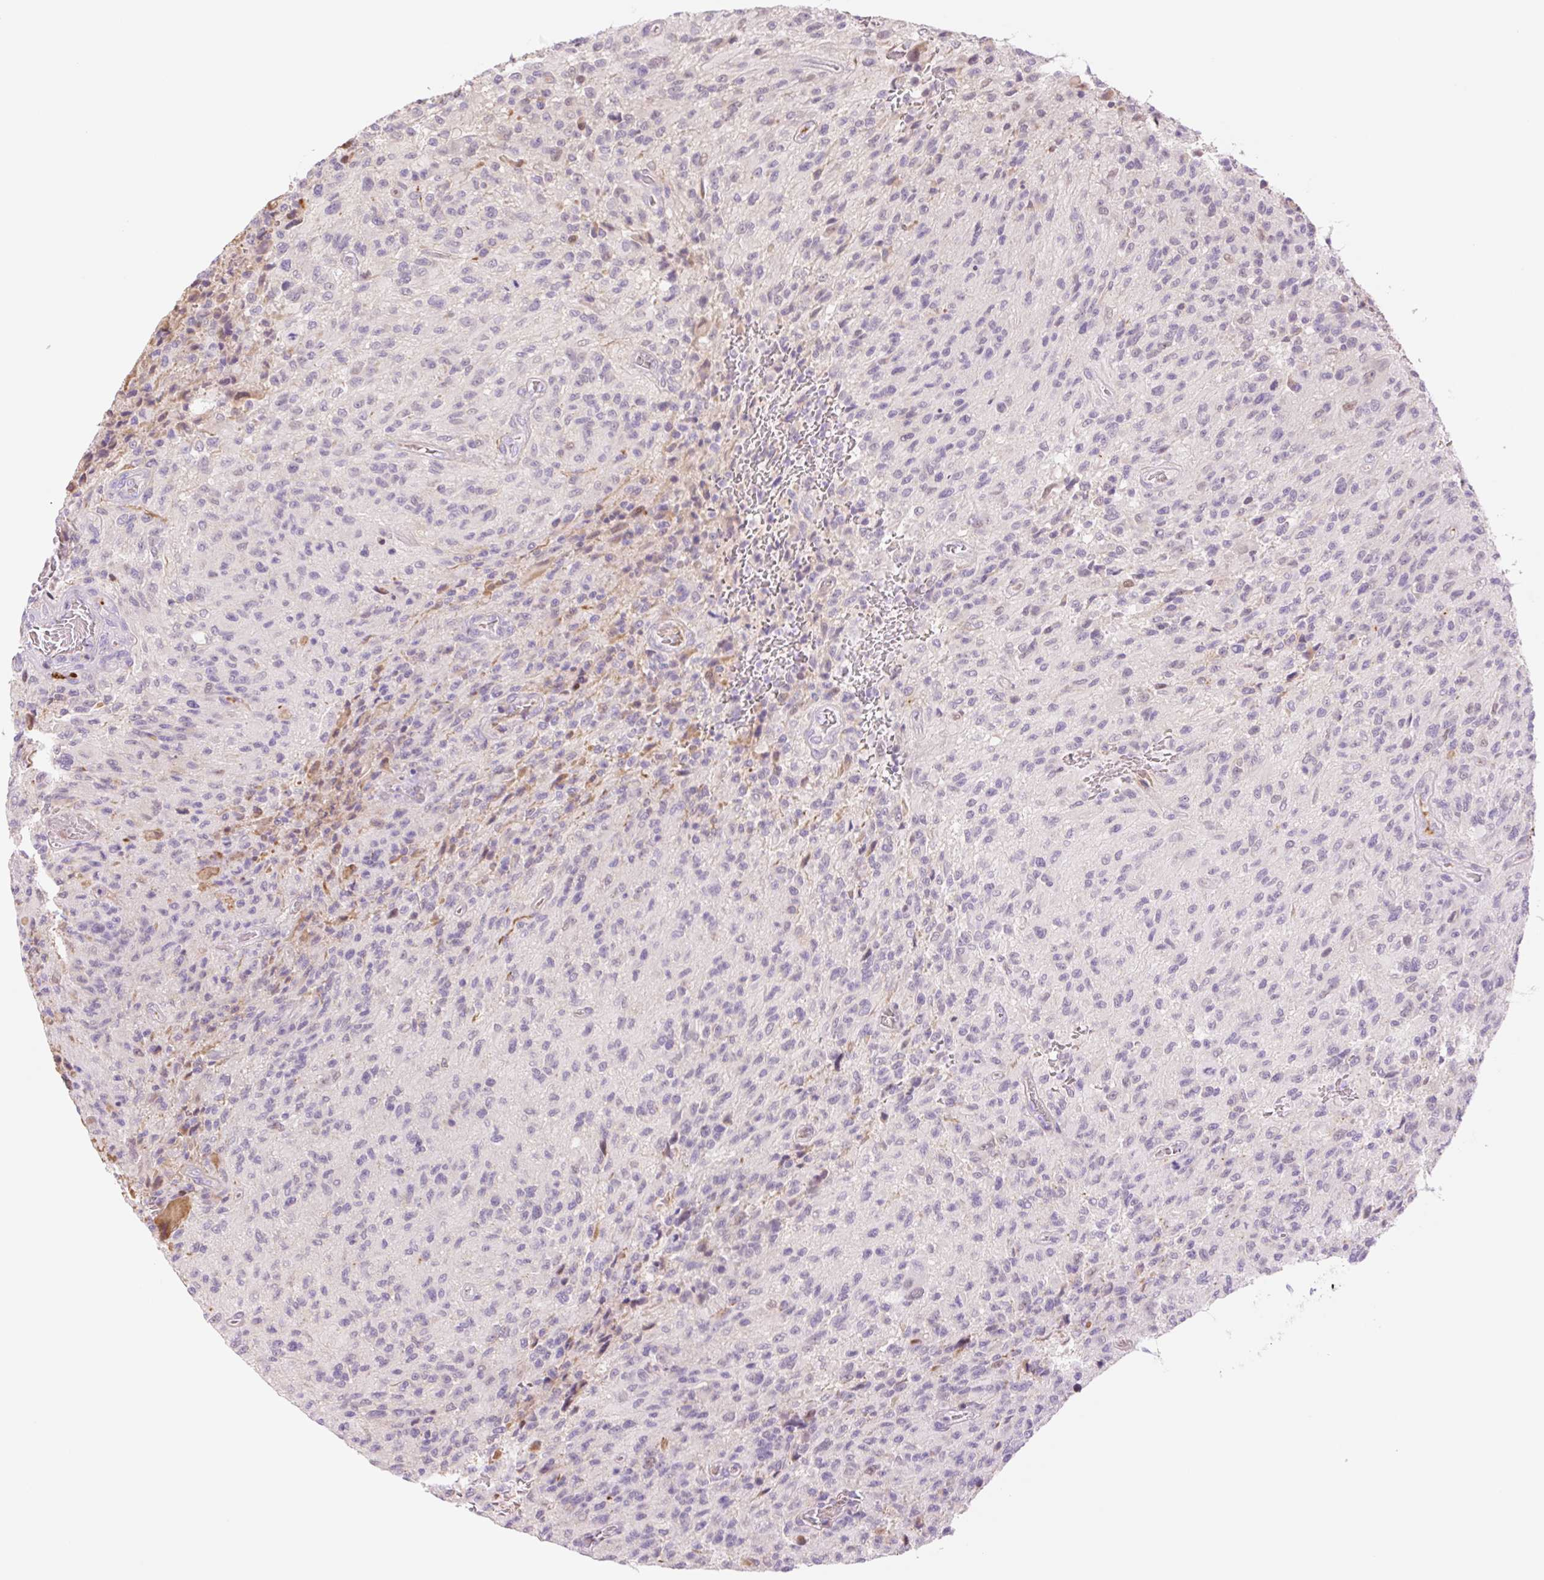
{"staining": {"intensity": "negative", "quantity": "none", "location": "none"}, "tissue": "glioma", "cell_type": "Tumor cells", "image_type": "cancer", "snomed": [{"axis": "morphology", "description": "Normal tissue, NOS"}, {"axis": "morphology", "description": "Glioma, malignant, High grade"}, {"axis": "topography", "description": "Cerebral cortex"}], "caption": "The immunohistochemistry (IHC) histopathology image has no significant expression in tumor cells of glioma tissue.", "gene": "HEBP1", "patient": {"sex": "male", "age": 56}}